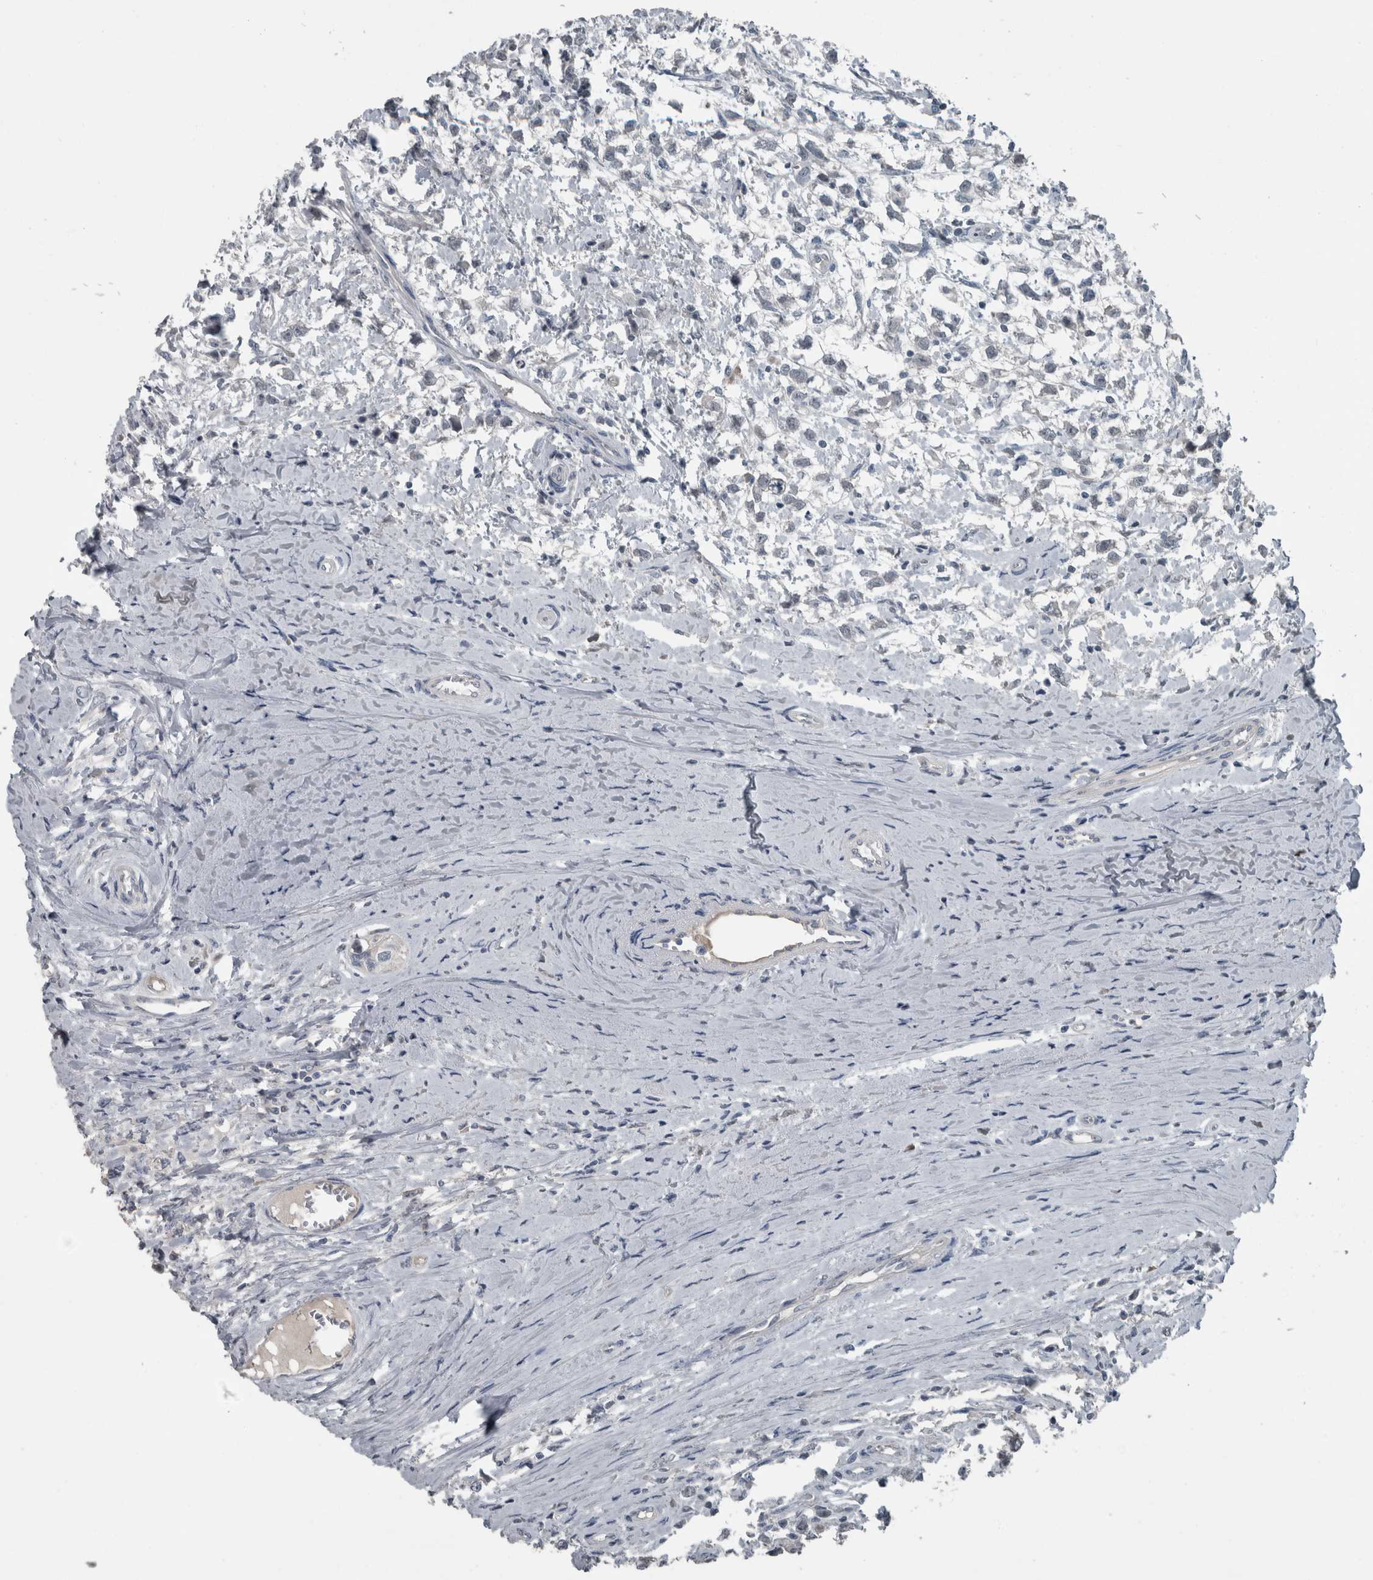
{"staining": {"intensity": "negative", "quantity": "none", "location": "none"}, "tissue": "testis cancer", "cell_type": "Tumor cells", "image_type": "cancer", "snomed": [{"axis": "morphology", "description": "Seminoma, NOS"}, {"axis": "morphology", "description": "Carcinoma, Embryonal, NOS"}, {"axis": "topography", "description": "Testis"}], "caption": "DAB (3,3'-diaminobenzidine) immunohistochemical staining of human testis cancer demonstrates no significant positivity in tumor cells. Nuclei are stained in blue.", "gene": "KRT20", "patient": {"sex": "male", "age": 51}}